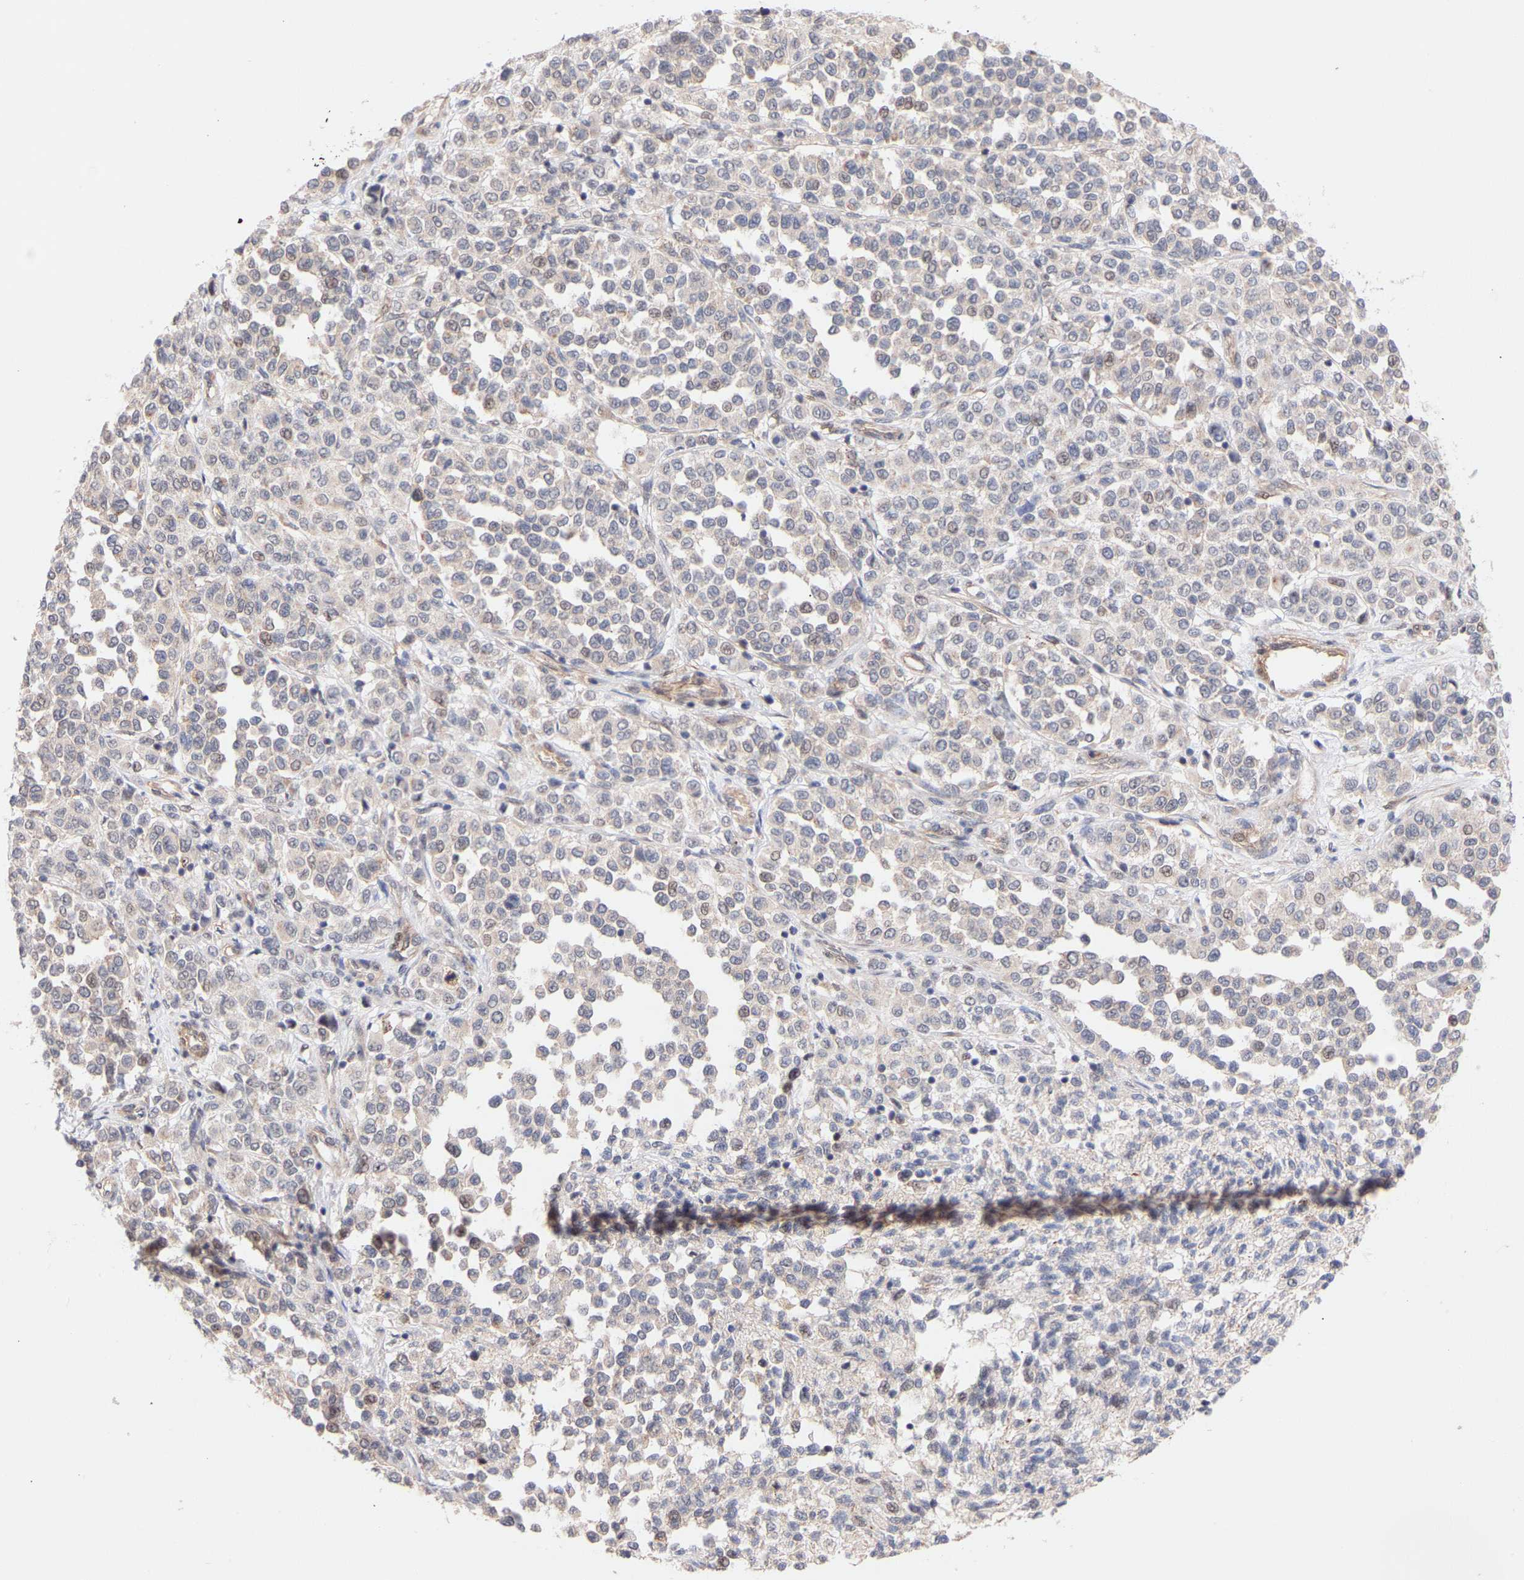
{"staining": {"intensity": "weak", "quantity": "<25%", "location": "nuclear"}, "tissue": "melanoma", "cell_type": "Tumor cells", "image_type": "cancer", "snomed": [{"axis": "morphology", "description": "Malignant melanoma, Metastatic site"}, {"axis": "topography", "description": "Pancreas"}], "caption": "This micrograph is of melanoma stained with IHC to label a protein in brown with the nuclei are counter-stained blue. There is no positivity in tumor cells. The staining is performed using DAB brown chromogen with nuclei counter-stained in using hematoxylin.", "gene": "PDLIM5", "patient": {"sex": "female", "age": 30}}